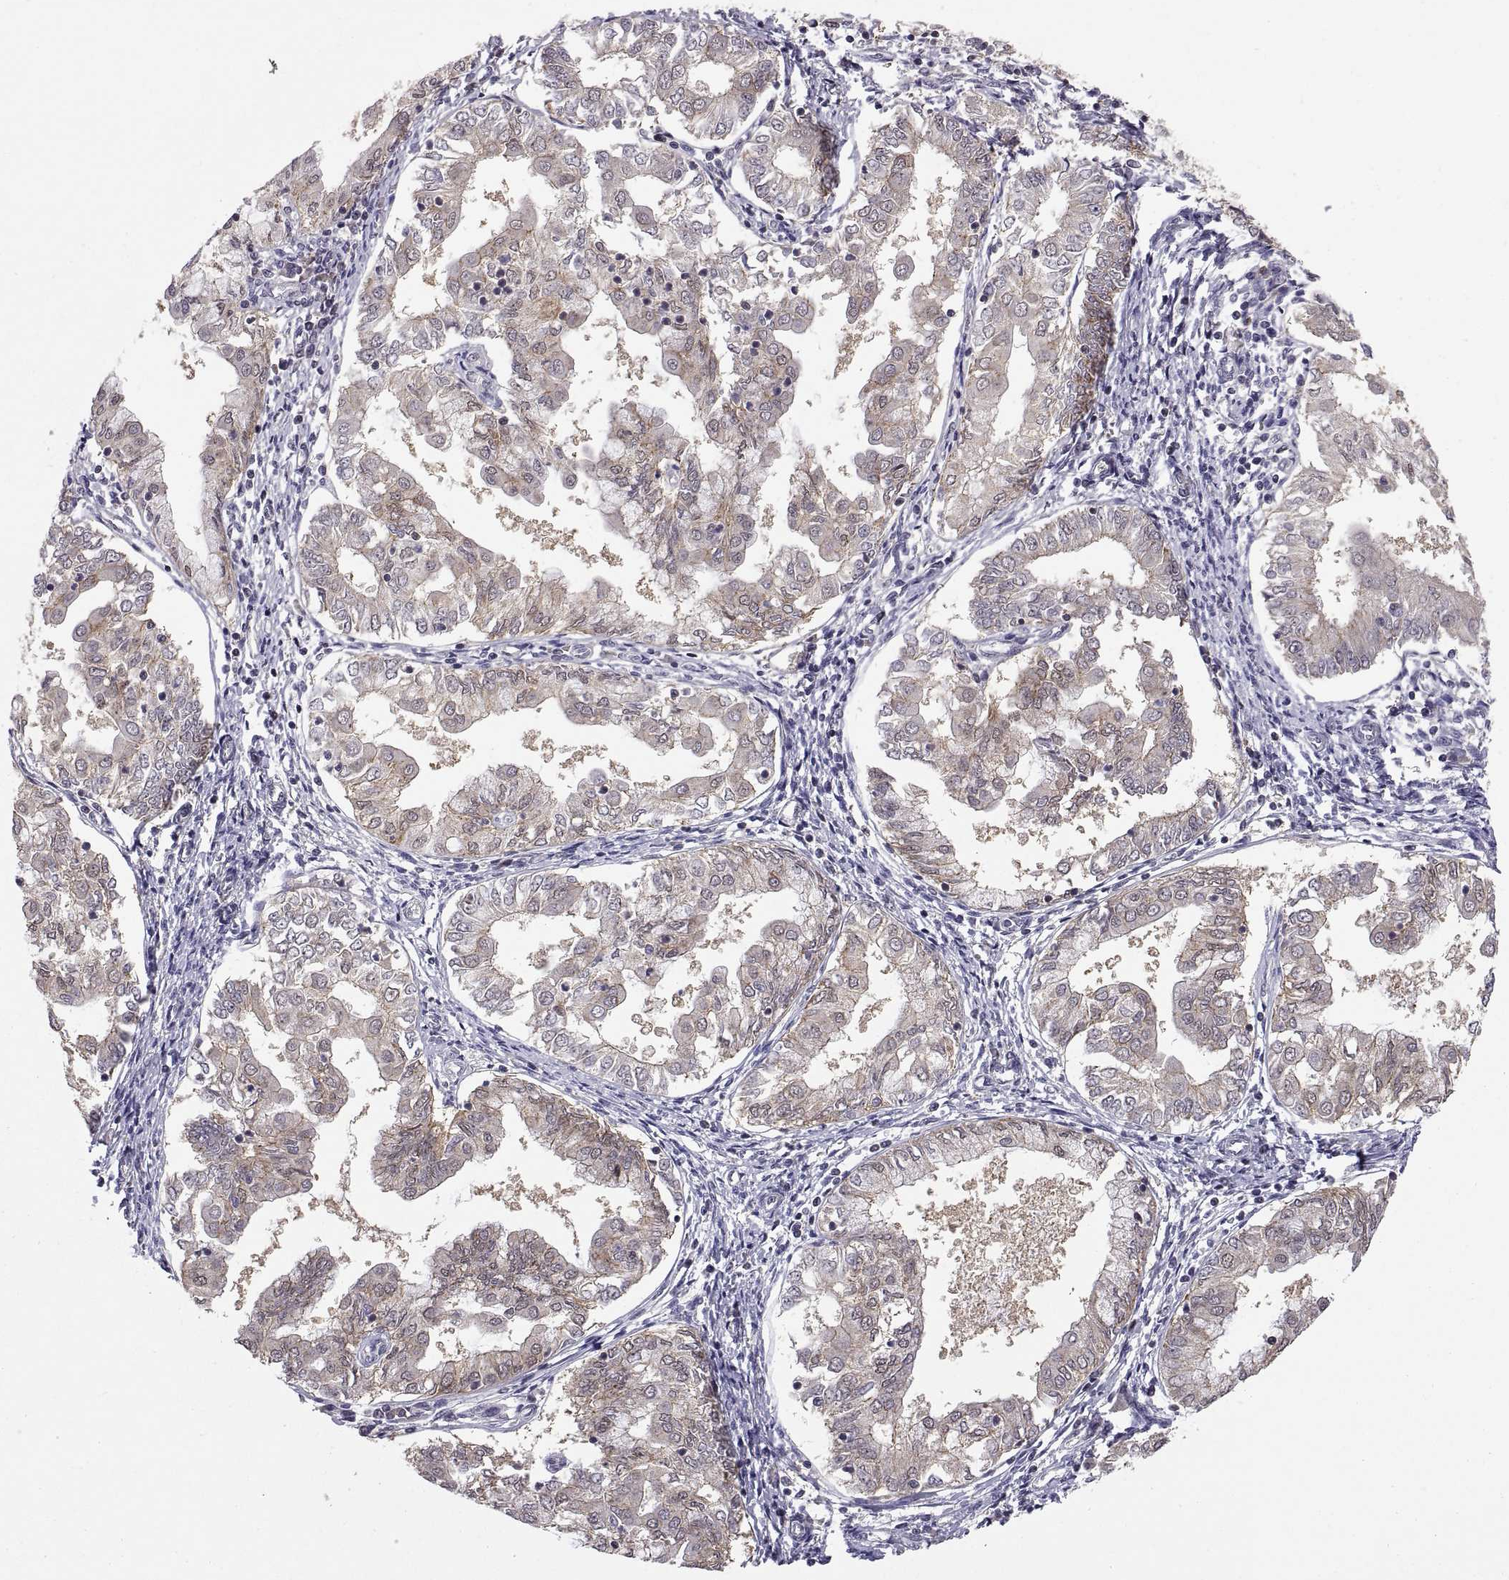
{"staining": {"intensity": "weak", "quantity": ">75%", "location": "cytoplasmic/membranous"}, "tissue": "endometrial cancer", "cell_type": "Tumor cells", "image_type": "cancer", "snomed": [{"axis": "morphology", "description": "Adenocarcinoma, NOS"}, {"axis": "topography", "description": "Endometrium"}], "caption": "Immunohistochemistry (IHC) staining of endometrial cancer (adenocarcinoma), which exhibits low levels of weak cytoplasmic/membranous staining in approximately >75% of tumor cells indicating weak cytoplasmic/membranous protein expression. The staining was performed using DAB (brown) for protein detection and nuclei were counterstained in hematoxylin (blue).", "gene": "CHFR", "patient": {"sex": "female", "age": 68}}